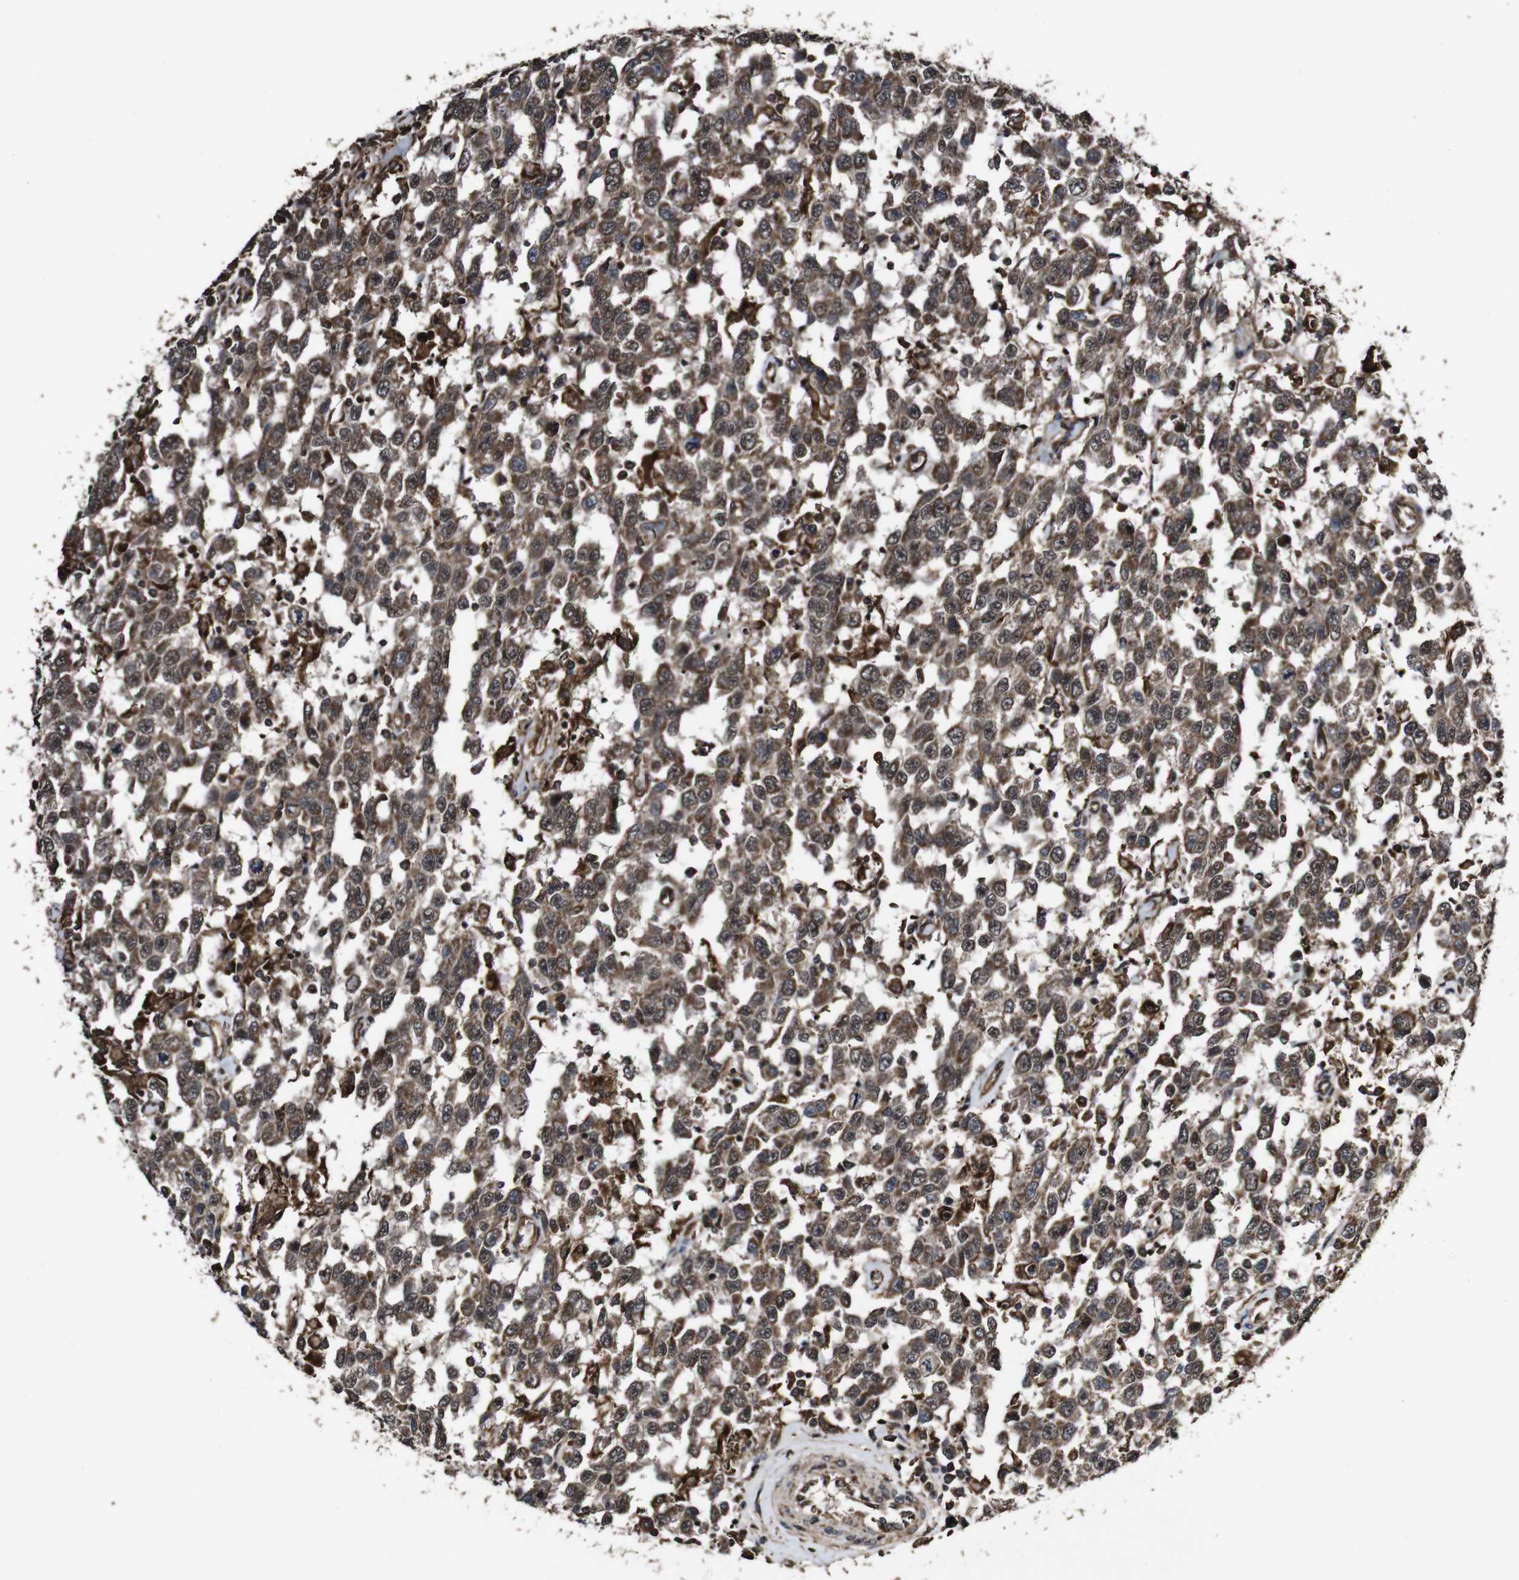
{"staining": {"intensity": "moderate", "quantity": ">75%", "location": "cytoplasmic/membranous,nuclear"}, "tissue": "testis cancer", "cell_type": "Tumor cells", "image_type": "cancer", "snomed": [{"axis": "morphology", "description": "Seminoma, NOS"}, {"axis": "topography", "description": "Testis"}], "caption": "Immunohistochemical staining of testis cancer (seminoma) demonstrates medium levels of moderate cytoplasmic/membranous and nuclear protein expression in approximately >75% of tumor cells. Using DAB (brown) and hematoxylin (blue) stains, captured at high magnification using brightfield microscopy.", "gene": "BTN3A3", "patient": {"sex": "male", "age": 41}}